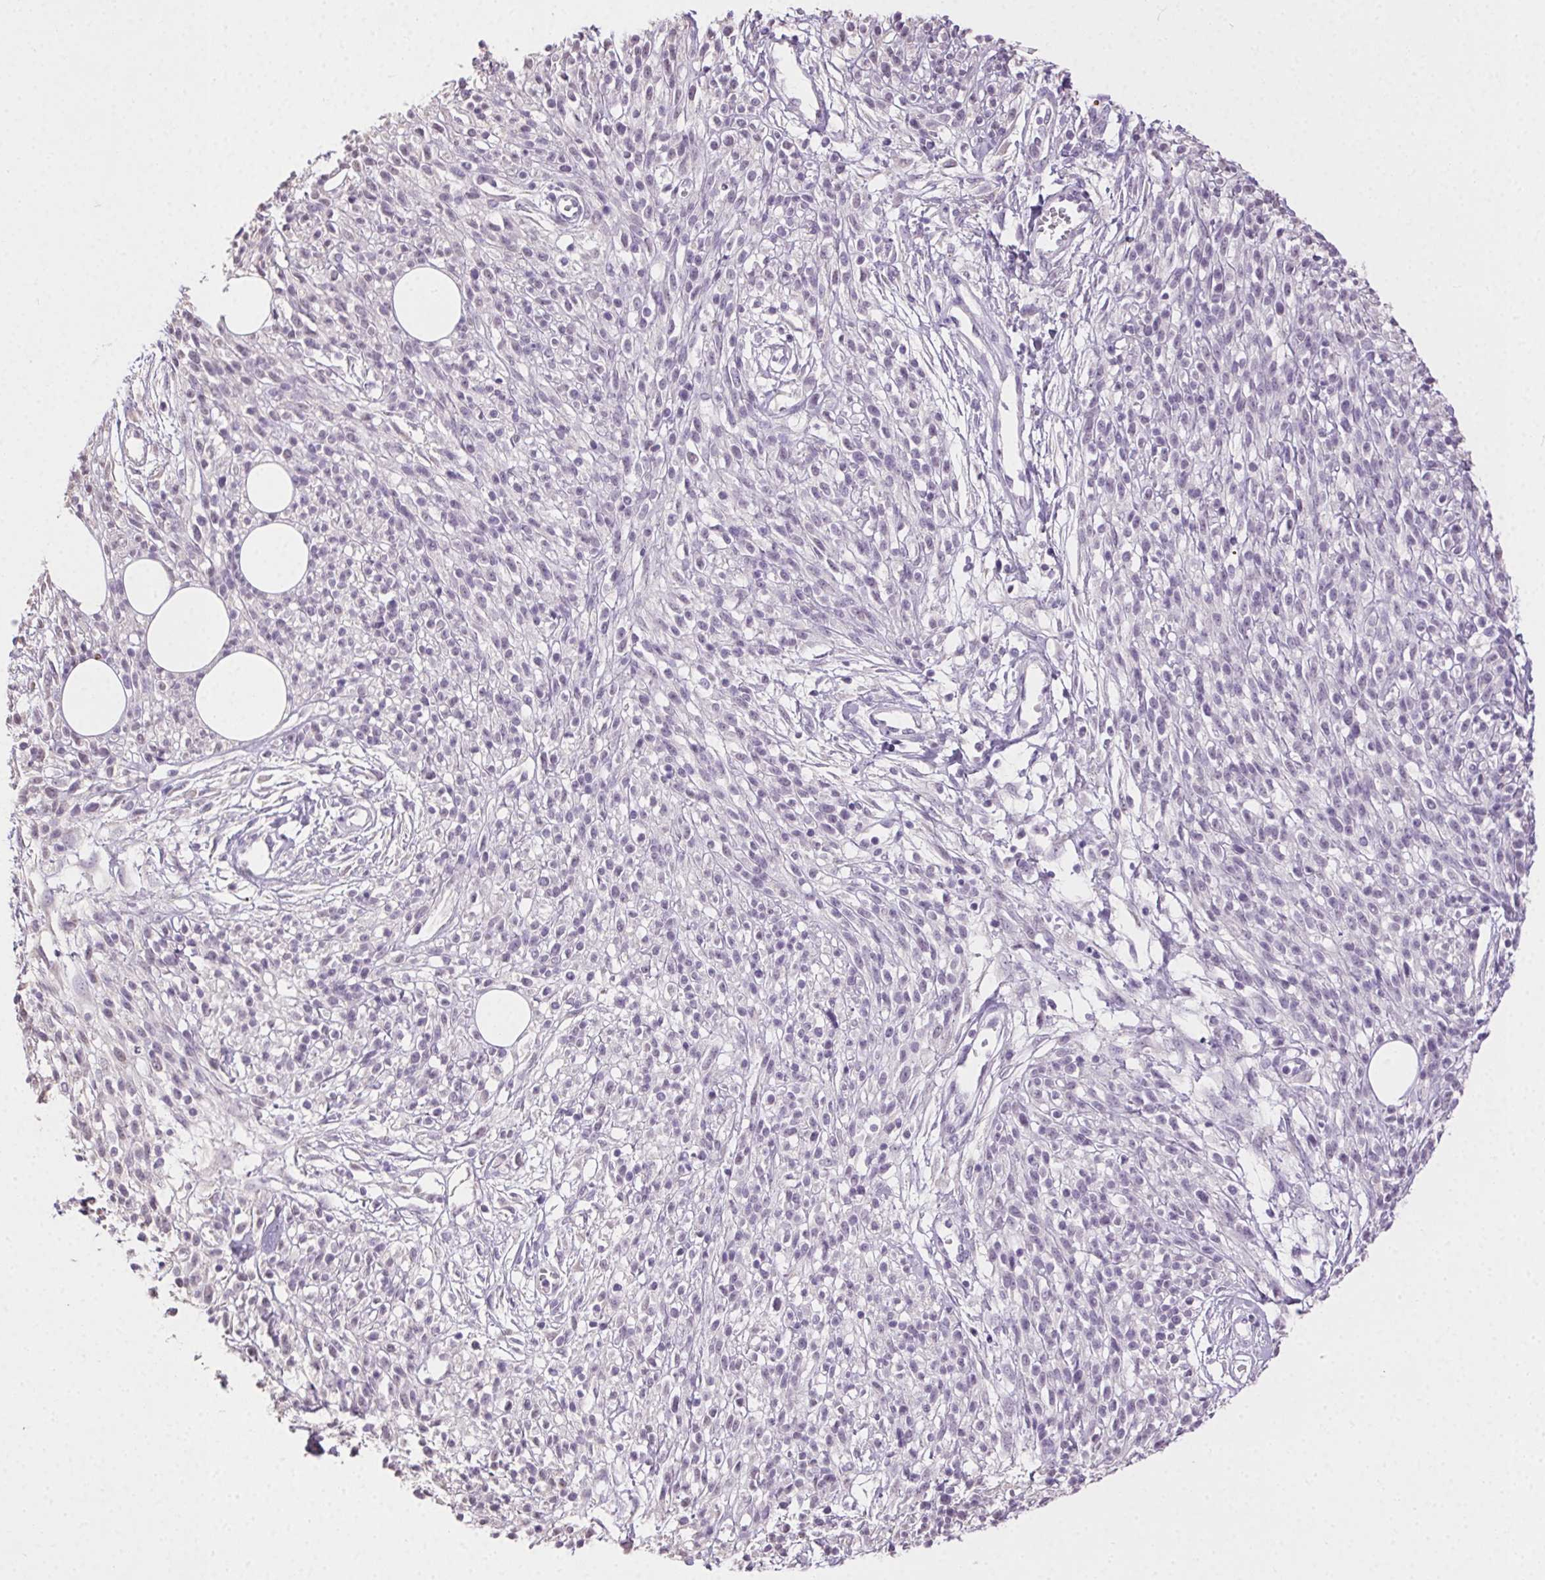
{"staining": {"intensity": "negative", "quantity": "none", "location": "none"}, "tissue": "melanoma", "cell_type": "Tumor cells", "image_type": "cancer", "snomed": [{"axis": "morphology", "description": "Malignant melanoma, NOS"}, {"axis": "topography", "description": "Skin"}, {"axis": "topography", "description": "Skin of trunk"}], "caption": "IHC micrograph of neoplastic tissue: malignant melanoma stained with DAB demonstrates no significant protein positivity in tumor cells.", "gene": "SYCE2", "patient": {"sex": "male", "age": 74}}